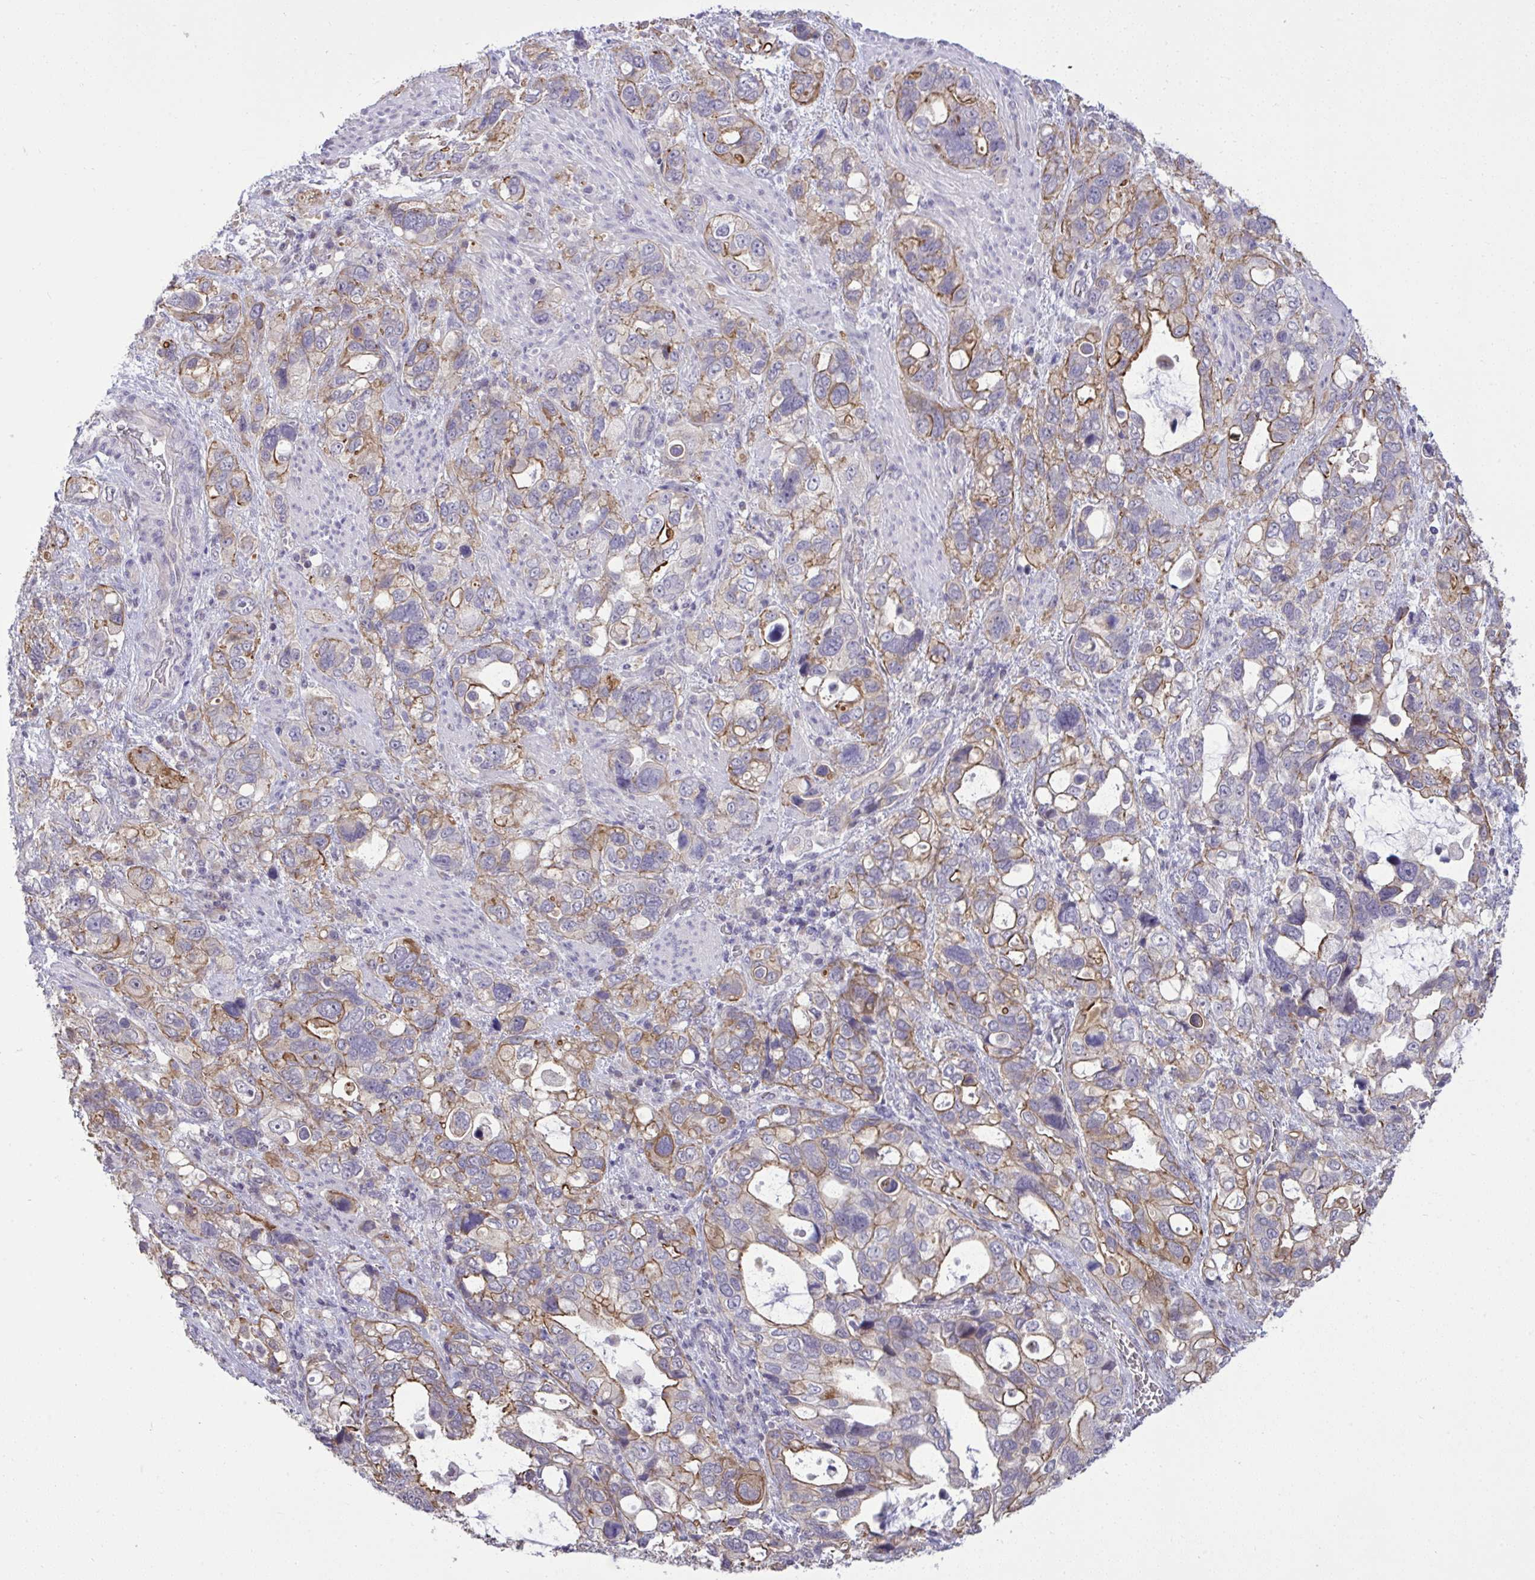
{"staining": {"intensity": "moderate", "quantity": "25%-75%", "location": "cytoplasmic/membranous"}, "tissue": "stomach cancer", "cell_type": "Tumor cells", "image_type": "cancer", "snomed": [{"axis": "morphology", "description": "Adenocarcinoma, NOS"}, {"axis": "topography", "description": "Stomach, upper"}], "caption": "IHC of stomach cancer (adenocarcinoma) exhibits medium levels of moderate cytoplasmic/membranous expression in about 25%-75% of tumor cells.", "gene": "CYP20A1", "patient": {"sex": "female", "age": 81}}